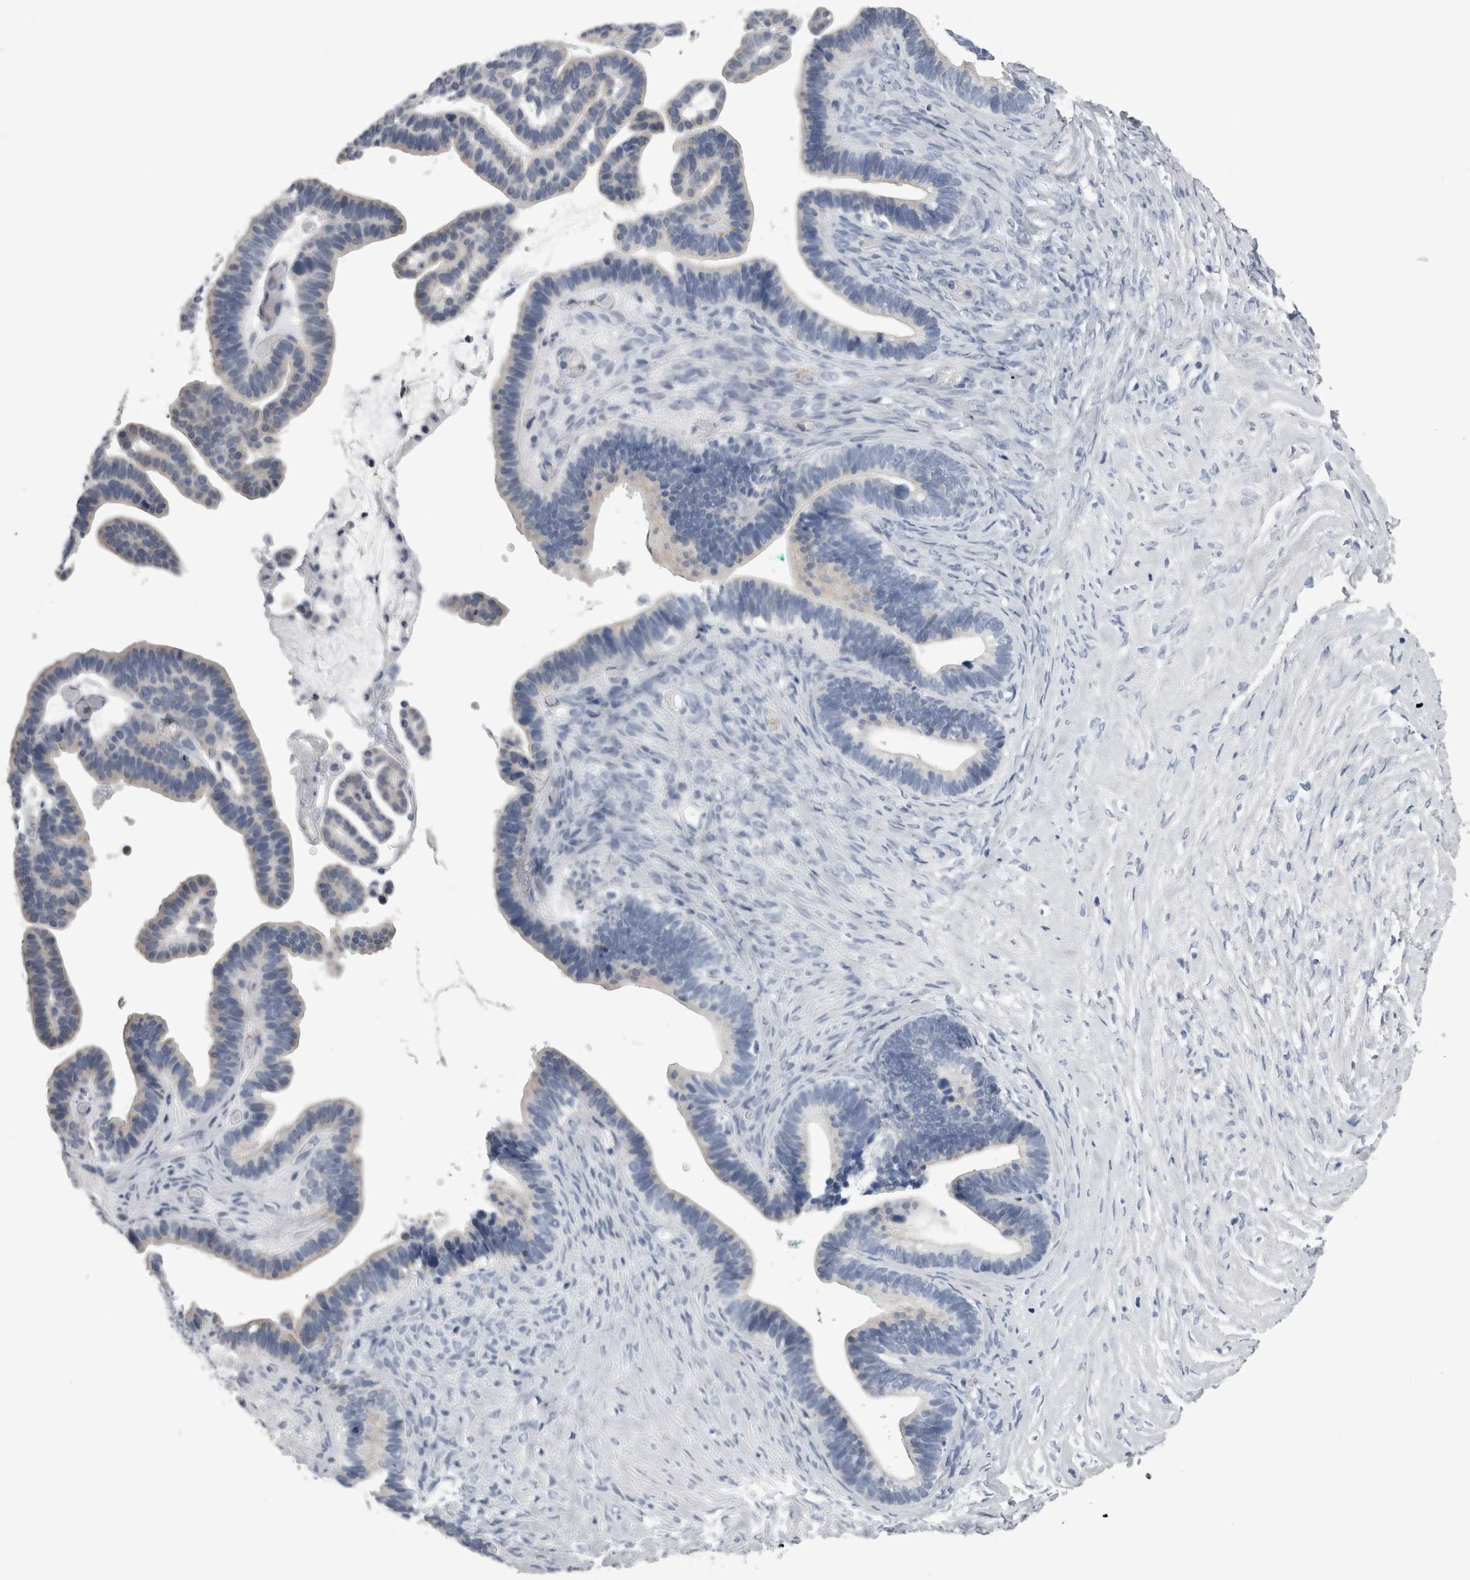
{"staining": {"intensity": "negative", "quantity": "none", "location": "none"}, "tissue": "ovarian cancer", "cell_type": "Tumor cells", "image_type": "cancer", "snomed": [{"axis": "morphology", "description": "Cystadenocarcinoma, serous, NOS"}, {"axis": "topography", "description": "Ovary"}], "caption": "Immunohistochemistry (IHC) histopathology image of serous cystadenocarcinoma (ovarian) stained for a protein (brown), which shows no staining in tumor cells.", "gene": "ALDH8A1", "patient": {"sex": "female", "age": 56}}